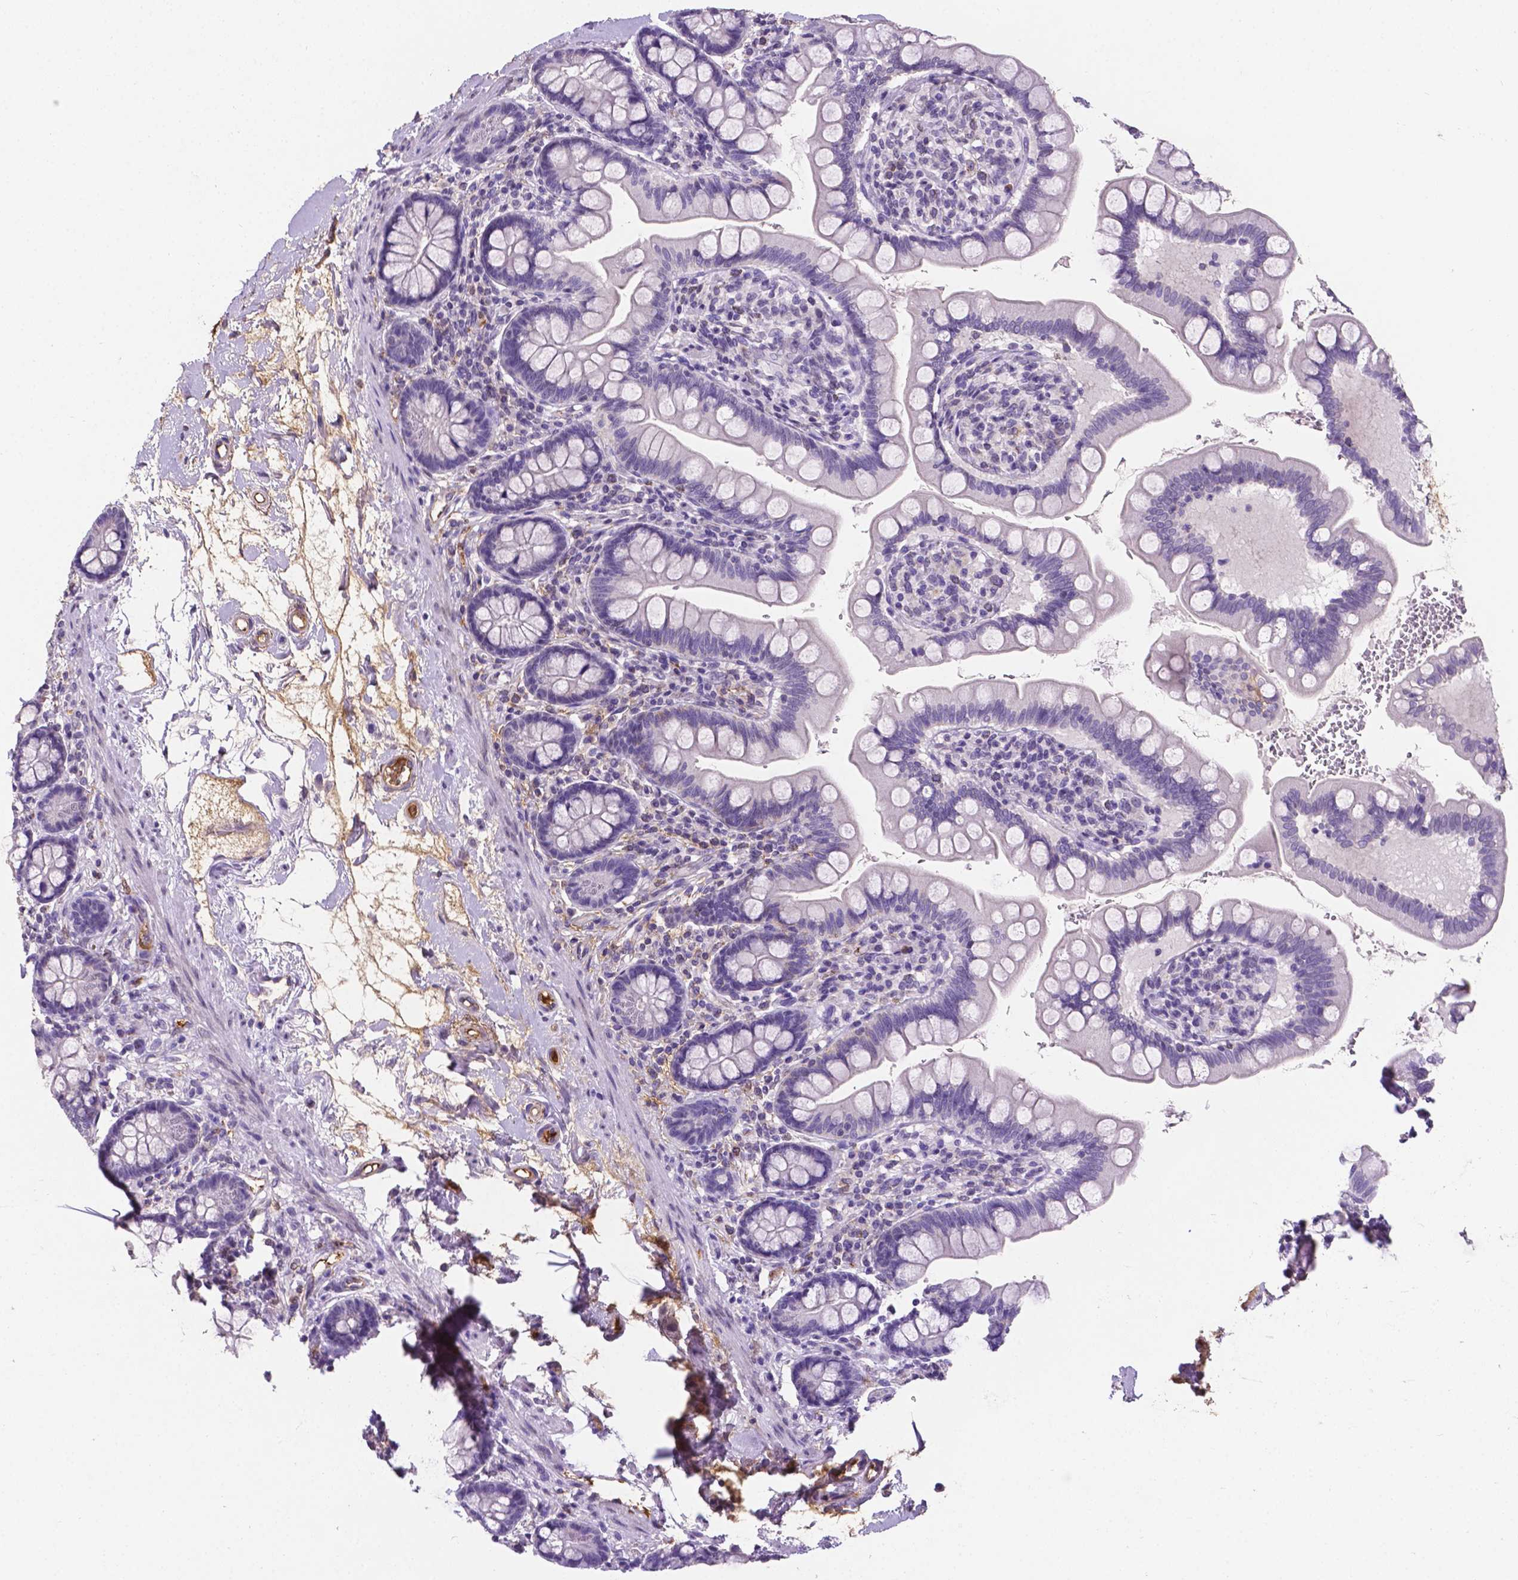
{"staining": {"intensity": "negative", "quantity": "none", "location": "none"}, "tissue": "small intestine", "cell_type": "Glandular cells", "image_type": "normal", "snomed": [{"axis": "morphology", "description": "Normal tissue, NOS"}, {"axis": "topography", "description": "Small intestine"}], "caption": "This is an immunohistochemistry (IHC) micrograph of benign human small intestine. There is no expression in glandular cells.", "gene": "APOE", "patient": {"sex": "female", "age": 56}}